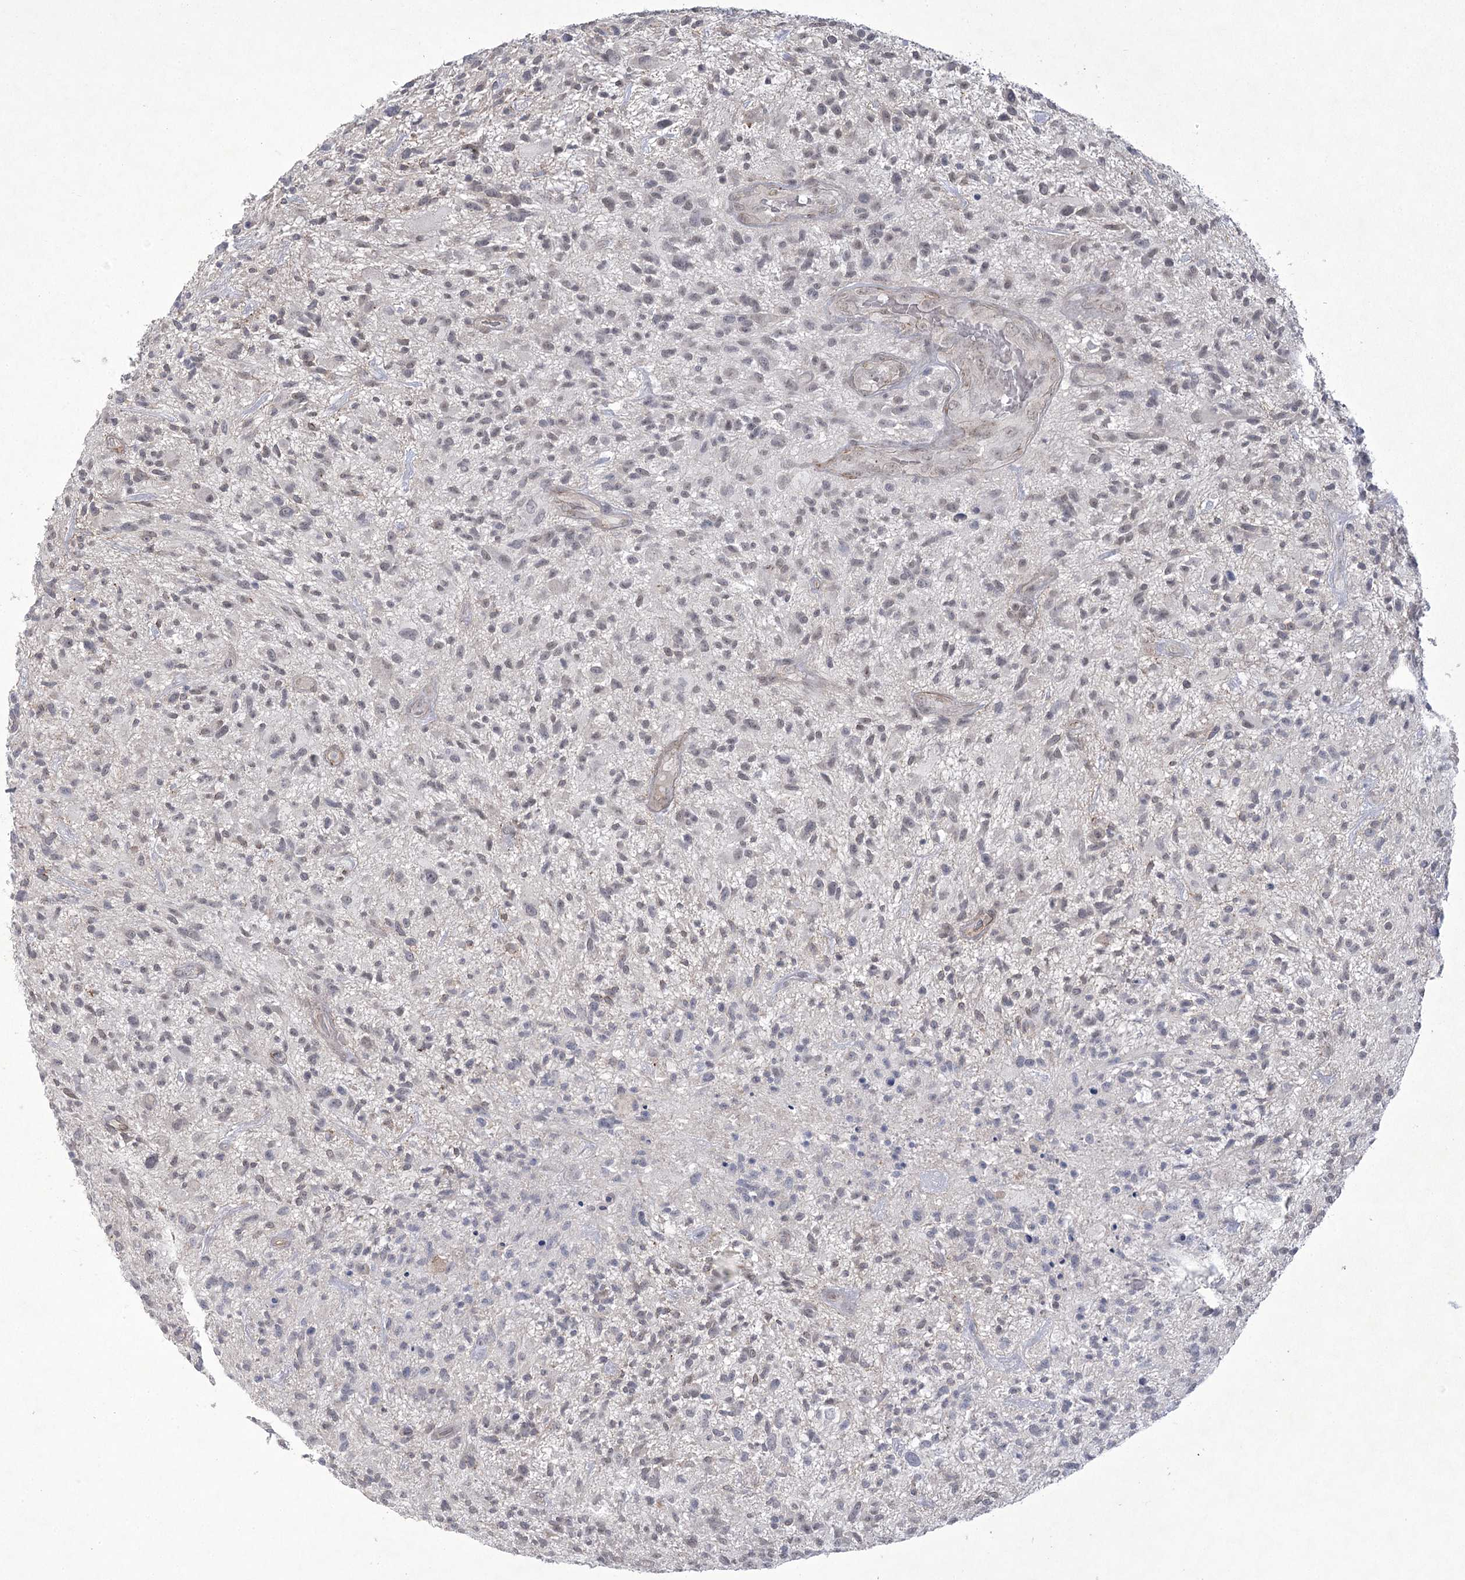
{"staining": {"intensity": "weak", "quantity": "25%-75%", "location": "nuclear"}, "tissue": "glioma", "cell_type": "Tumor cells", "image_type": "cancer", "snomed": [{"axis": "morphology", "description": "Glioma, malignant, High grade"}, {"axis": "topography", "description": "Brain"}], "caption": "Immunohistochemical staining of human malignant glioma (high-grade) demonstrates low levels of weak nuclear protein staining in approximately 25%-75% of tumor cells.", "gene": "AMTN", "patient": {"sex": "male", "age": 47}}